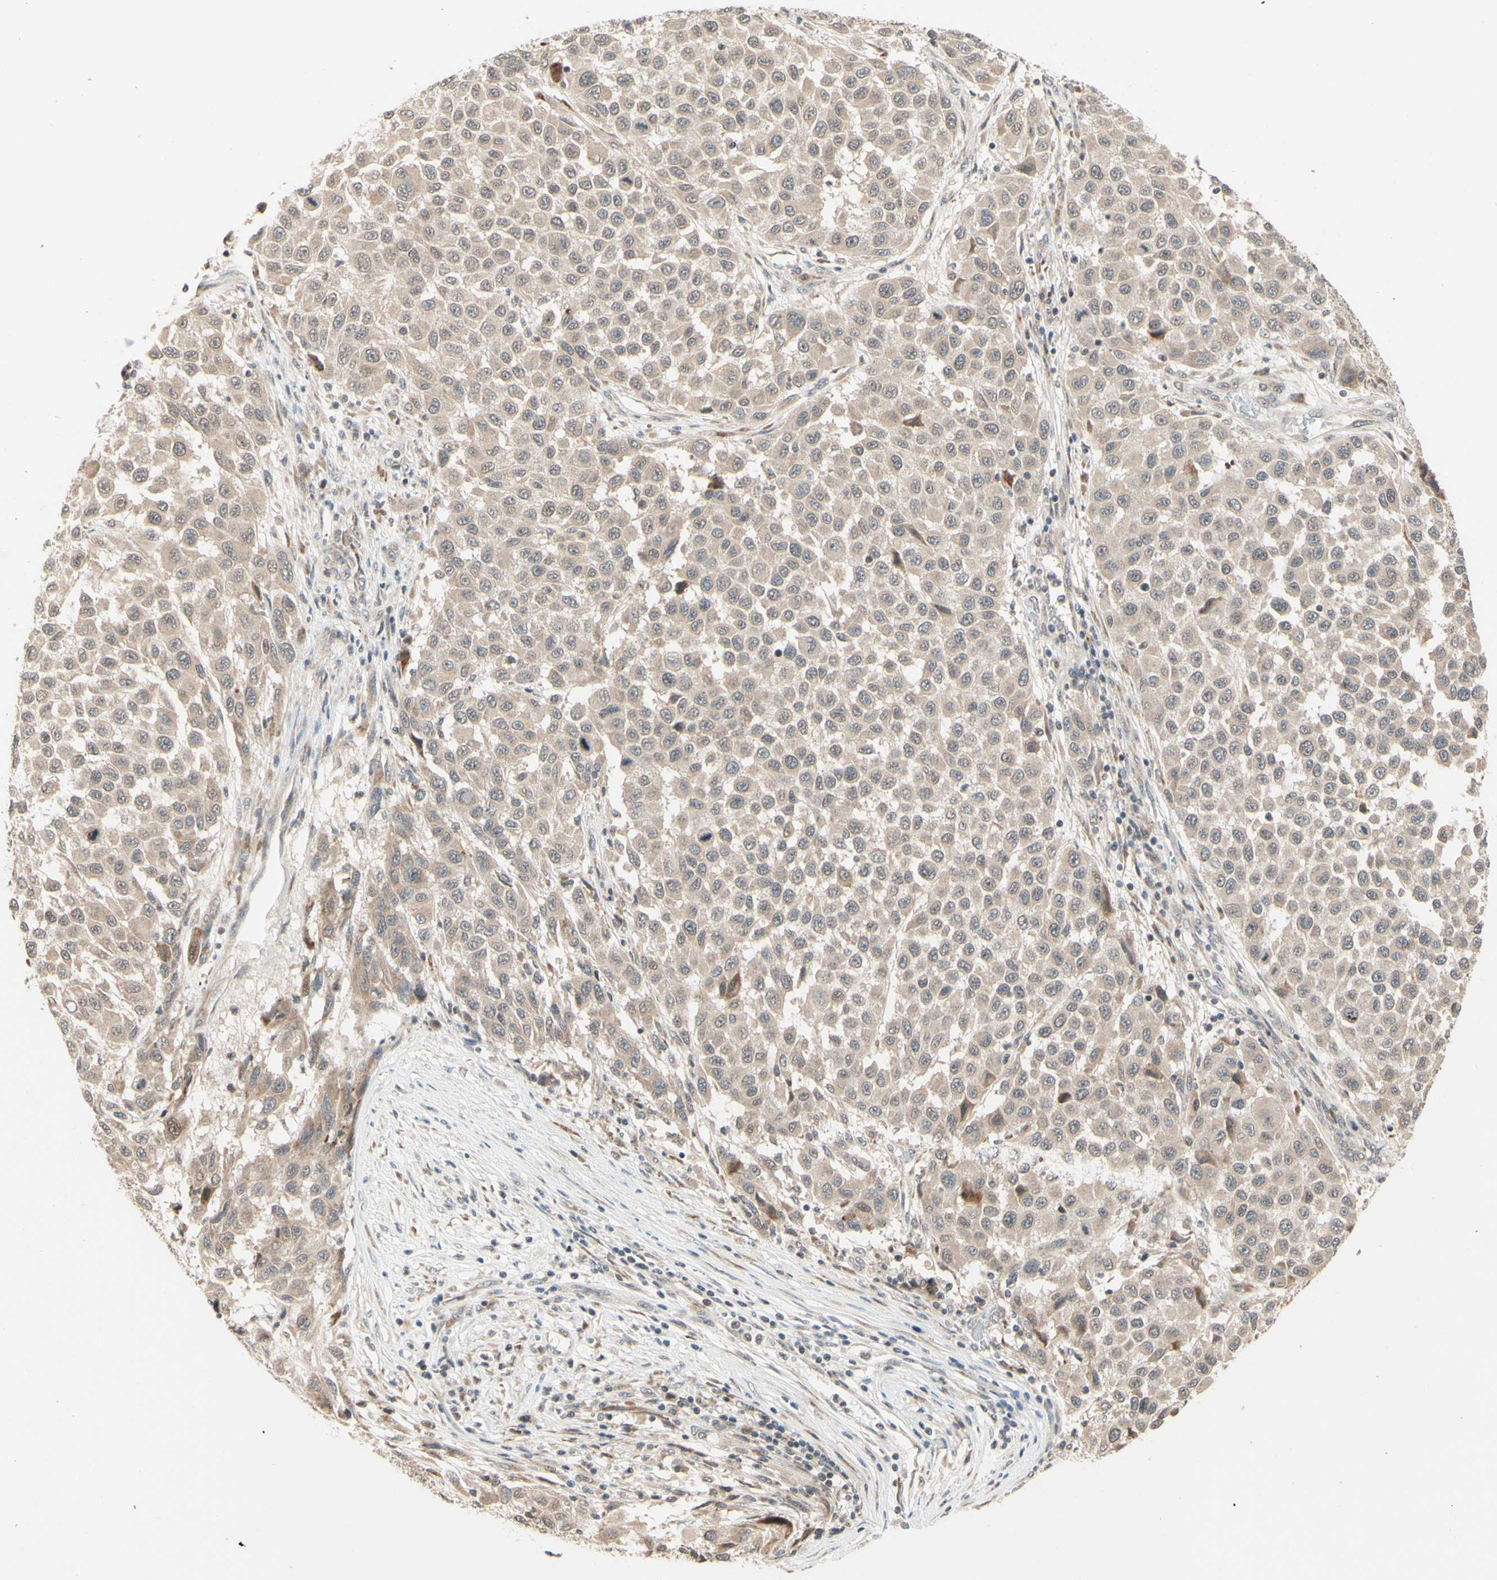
{"staining": {"intensity": "weak", "quantity": ">75%", "location": "cytoplasmic/membranous"}, "tissue": "melanoma", "cell_type": "Tumor cells", "image_type": "cancer", "snomed": [{"axis": "morphology", "description": "Malignant melanoma, Metastatic site"}, {"axis": "topography", "description": "Lymph node"}], "caption": "A low amount of weak cytoplasmic/membranous positivity is appreciated in about >75% of tumor cells in melanoma tissue.", "gene": "ZW10", "patient": {"sex": "male", "age": 61}}